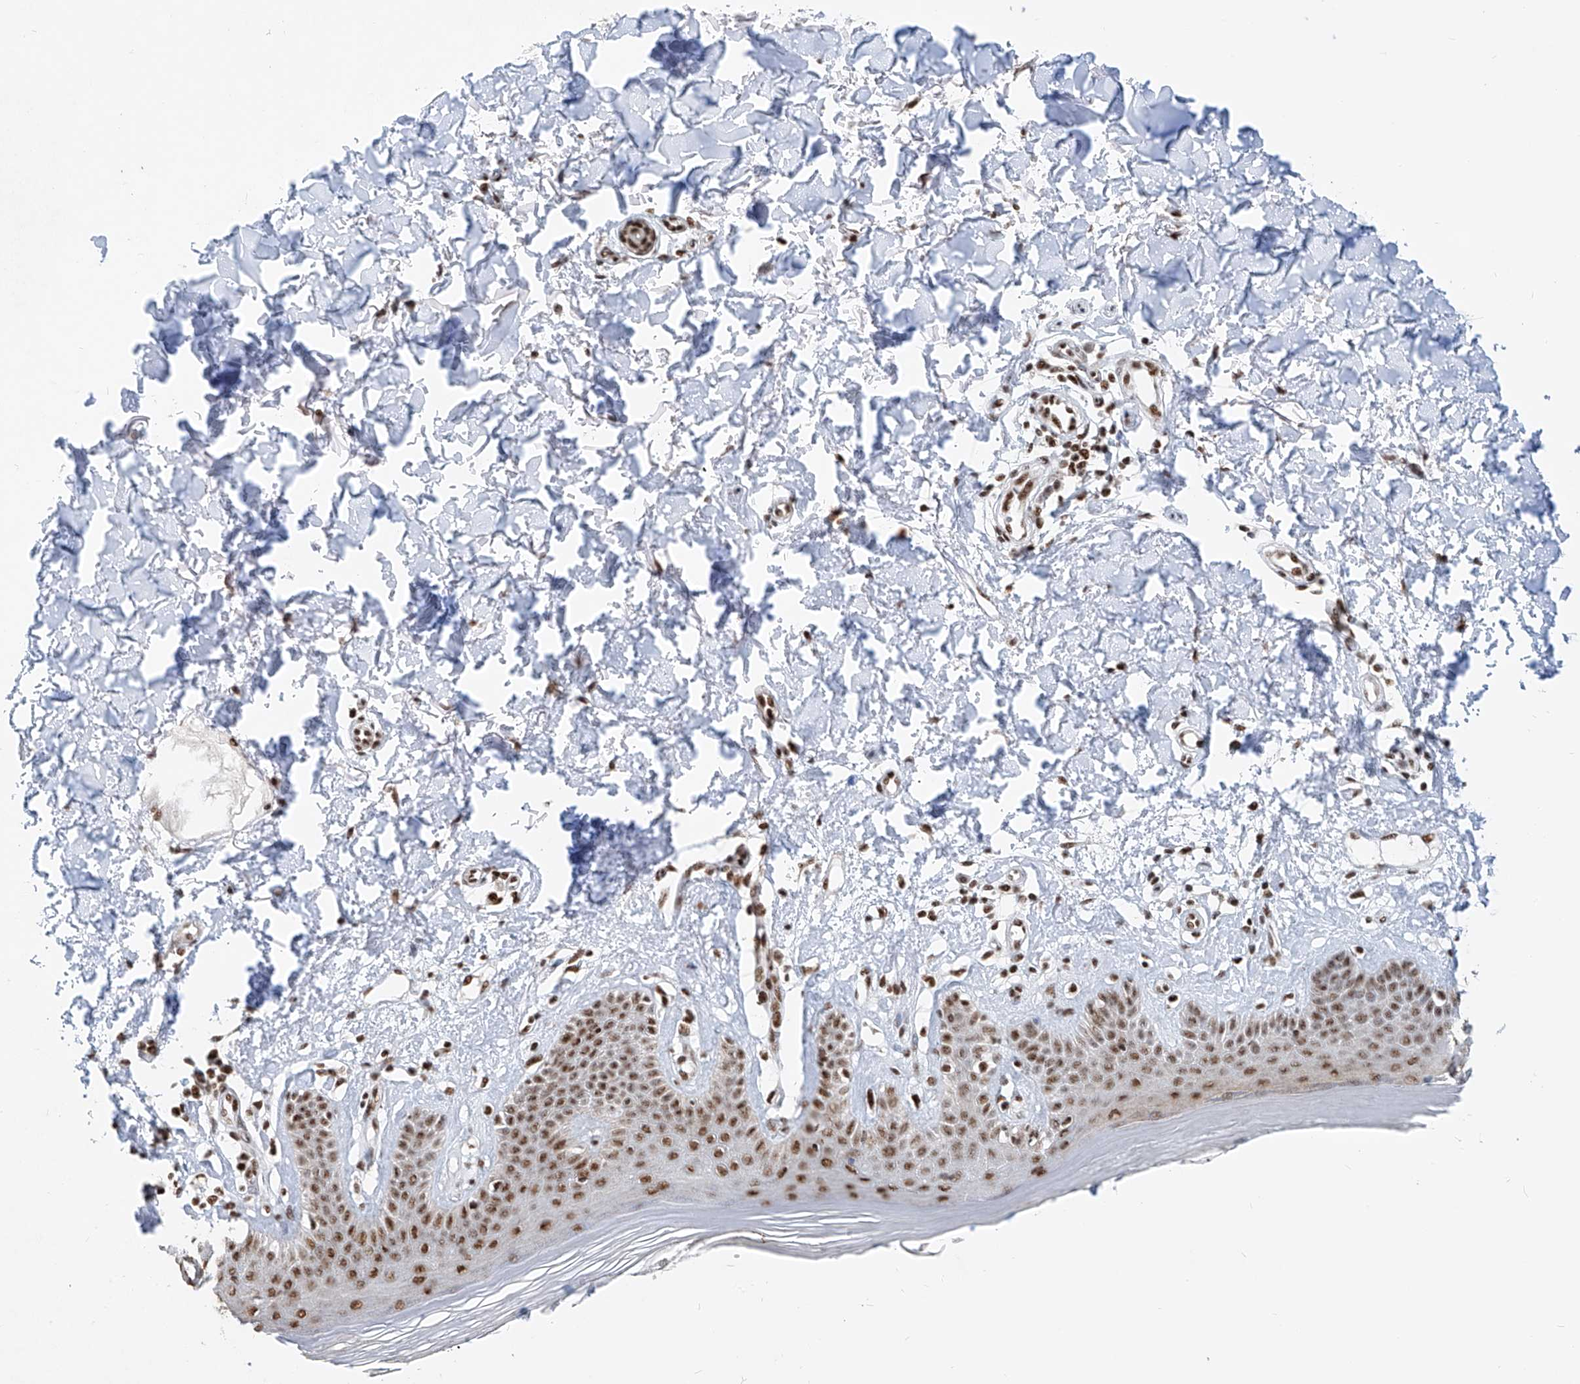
{"staining": {"intensity": "moderate", "quantity": ">75%", "location": "nuclear"}, "tissue": "skin", "cell_type": "Fibroblasts", "image_type": "normal", "snomed": [{"axis": "morphology", "description": "Normal tissue, NOS"}, {"axis": "topography", "description": "Skin"}], "caption": "Normal skin was stained to show a protein in brown. There is medium levels of moderate nuclear positivity in approximately >75% of fibroblasts. Using DAB (3,3'-diaminobenzidine) (brown) and hematoxylin (blue) stains, captured at high magnification using brightfield microscopy.", "gene": "TAF4", "patient": {"sex": "female", "age": 64}}